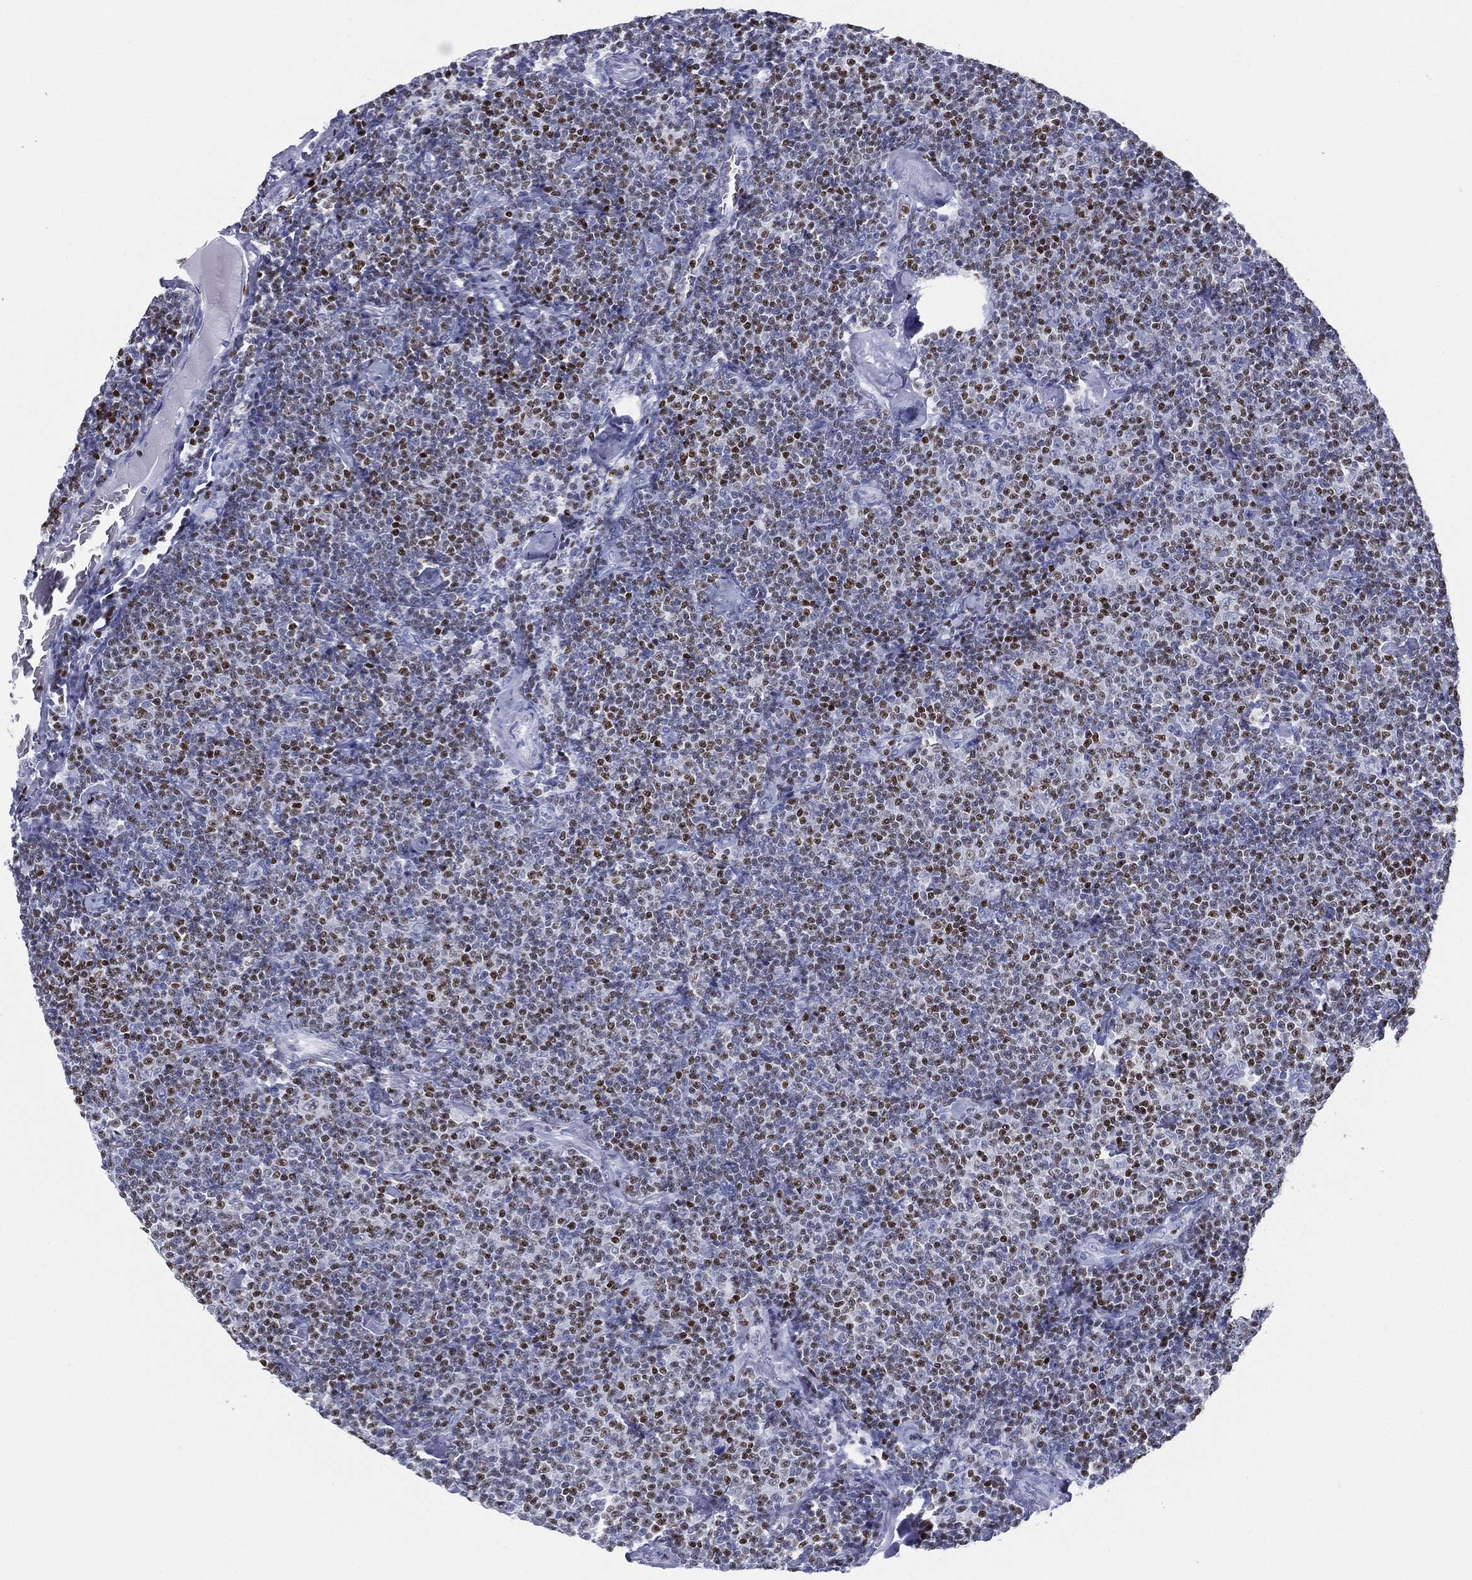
{"staining": {"intensity": "strong", "quantity": "<25%", "location": "nuclear"}, "tissue": "lymphoma", "cell_type": "Tumor cells", "image_type": "cancer", "snomed": [{"axis": "morphology", "description": "Malignant lymphoma, non-Hodgkin's type, Low grade"}, {"axis": "topography", "description": "Lymph node"}], "caption": "Protein staining exhibits strong nuclear positivity in approximately <25% of tumor cells in lymphoma.", "gene": "PYHIN1", "patient": {"sex": "male", "age": 81}}